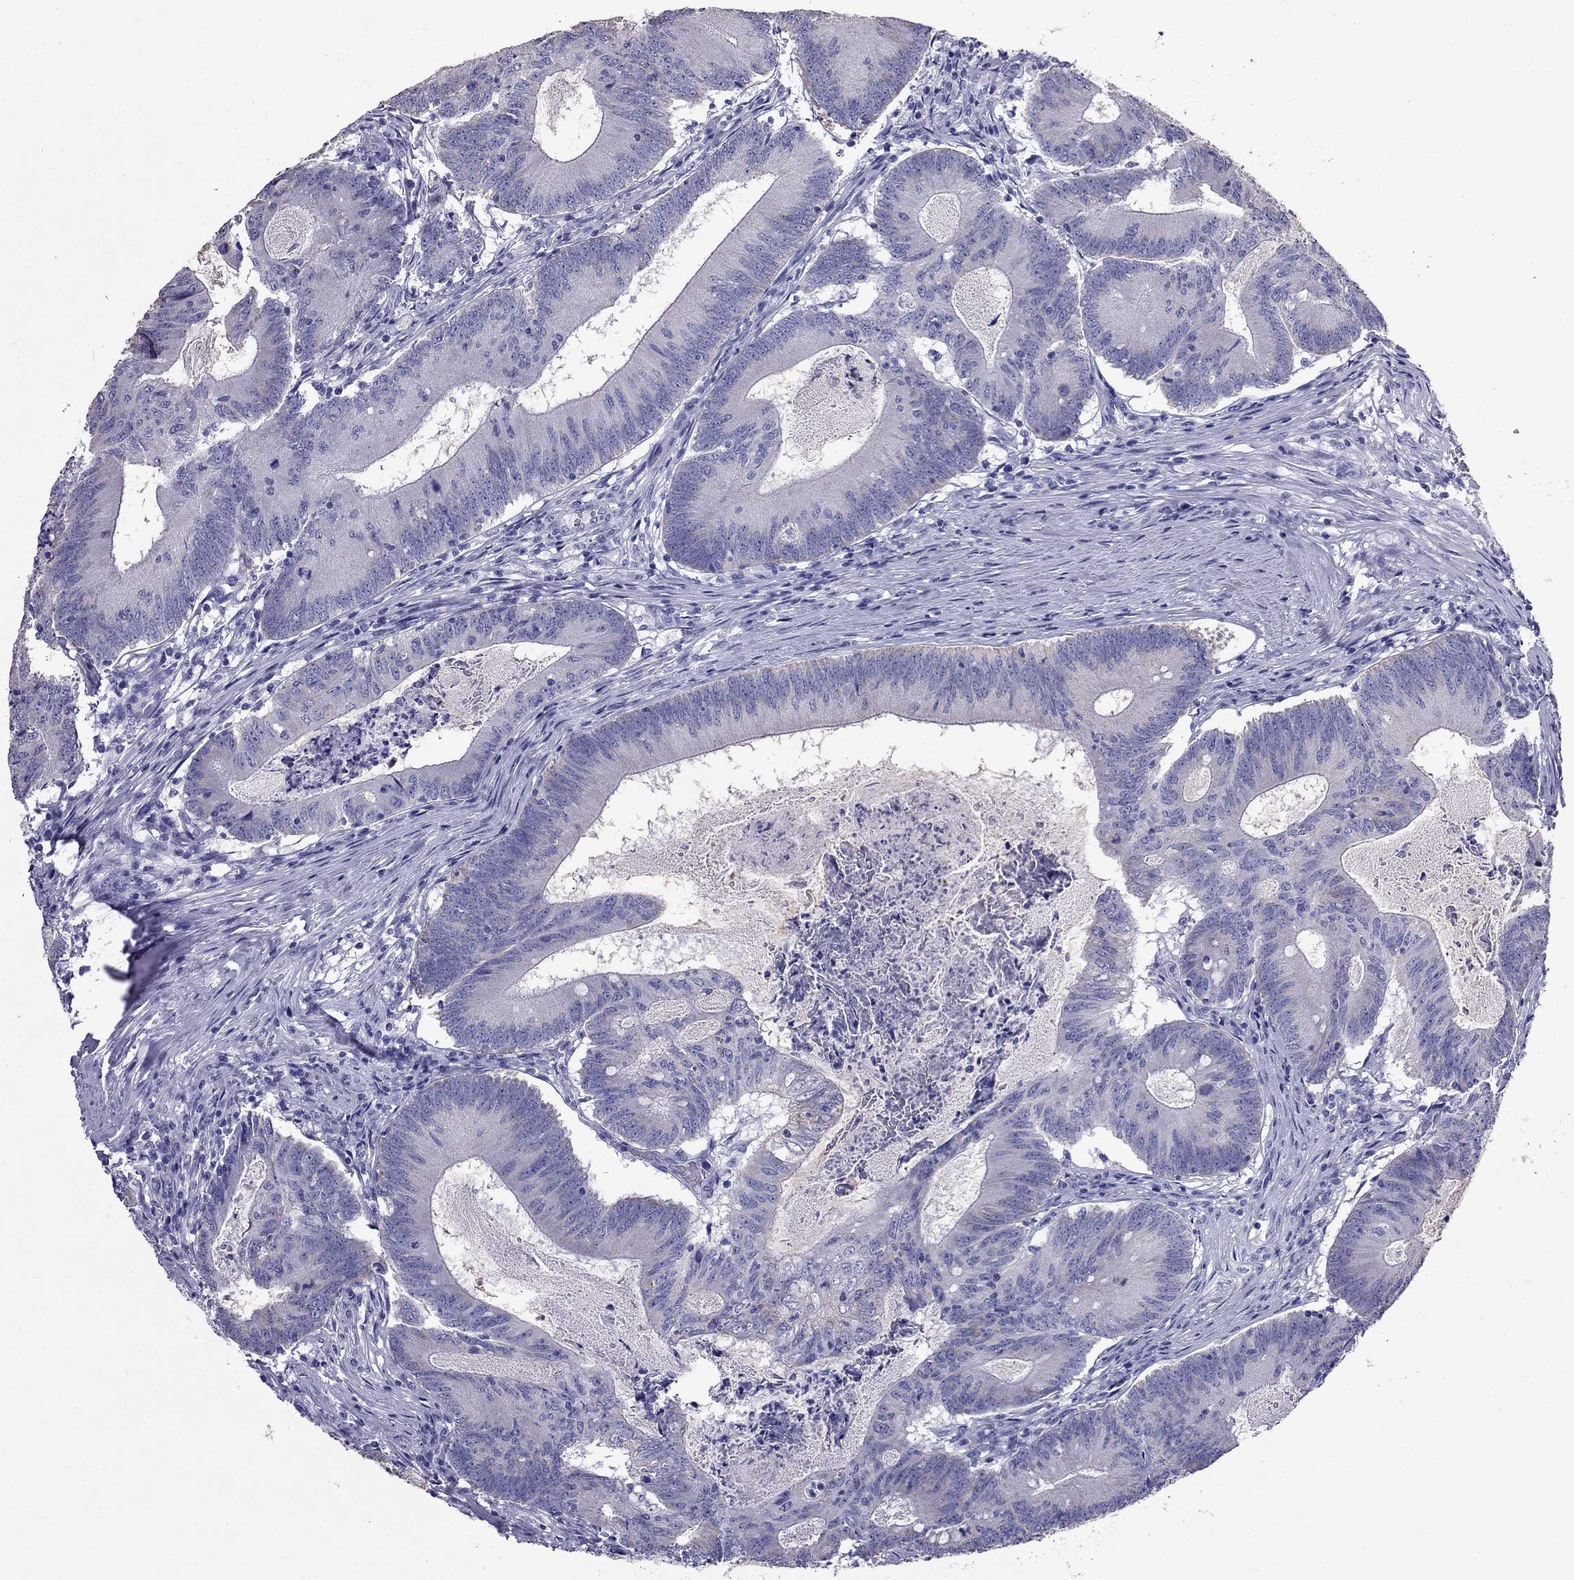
{"staining": {"intensity": "negative", "quantity": "none", "location": "none"}, "tissue": "colorectal cancer", "cell_type": "Tumor cells", "image_type": "cancer", "snomed": [{"axis": "morphology", "description": "Adenocarcinoma, NOS"}, {"axis": "topography", "description": "Colon"}], "caption": "Tumor cells show no significant protein expression in colorectal cancer. Nuclei are stained in blue.", "gene": "TTLL13", "patient": {"sex": "female", "age": 70}}